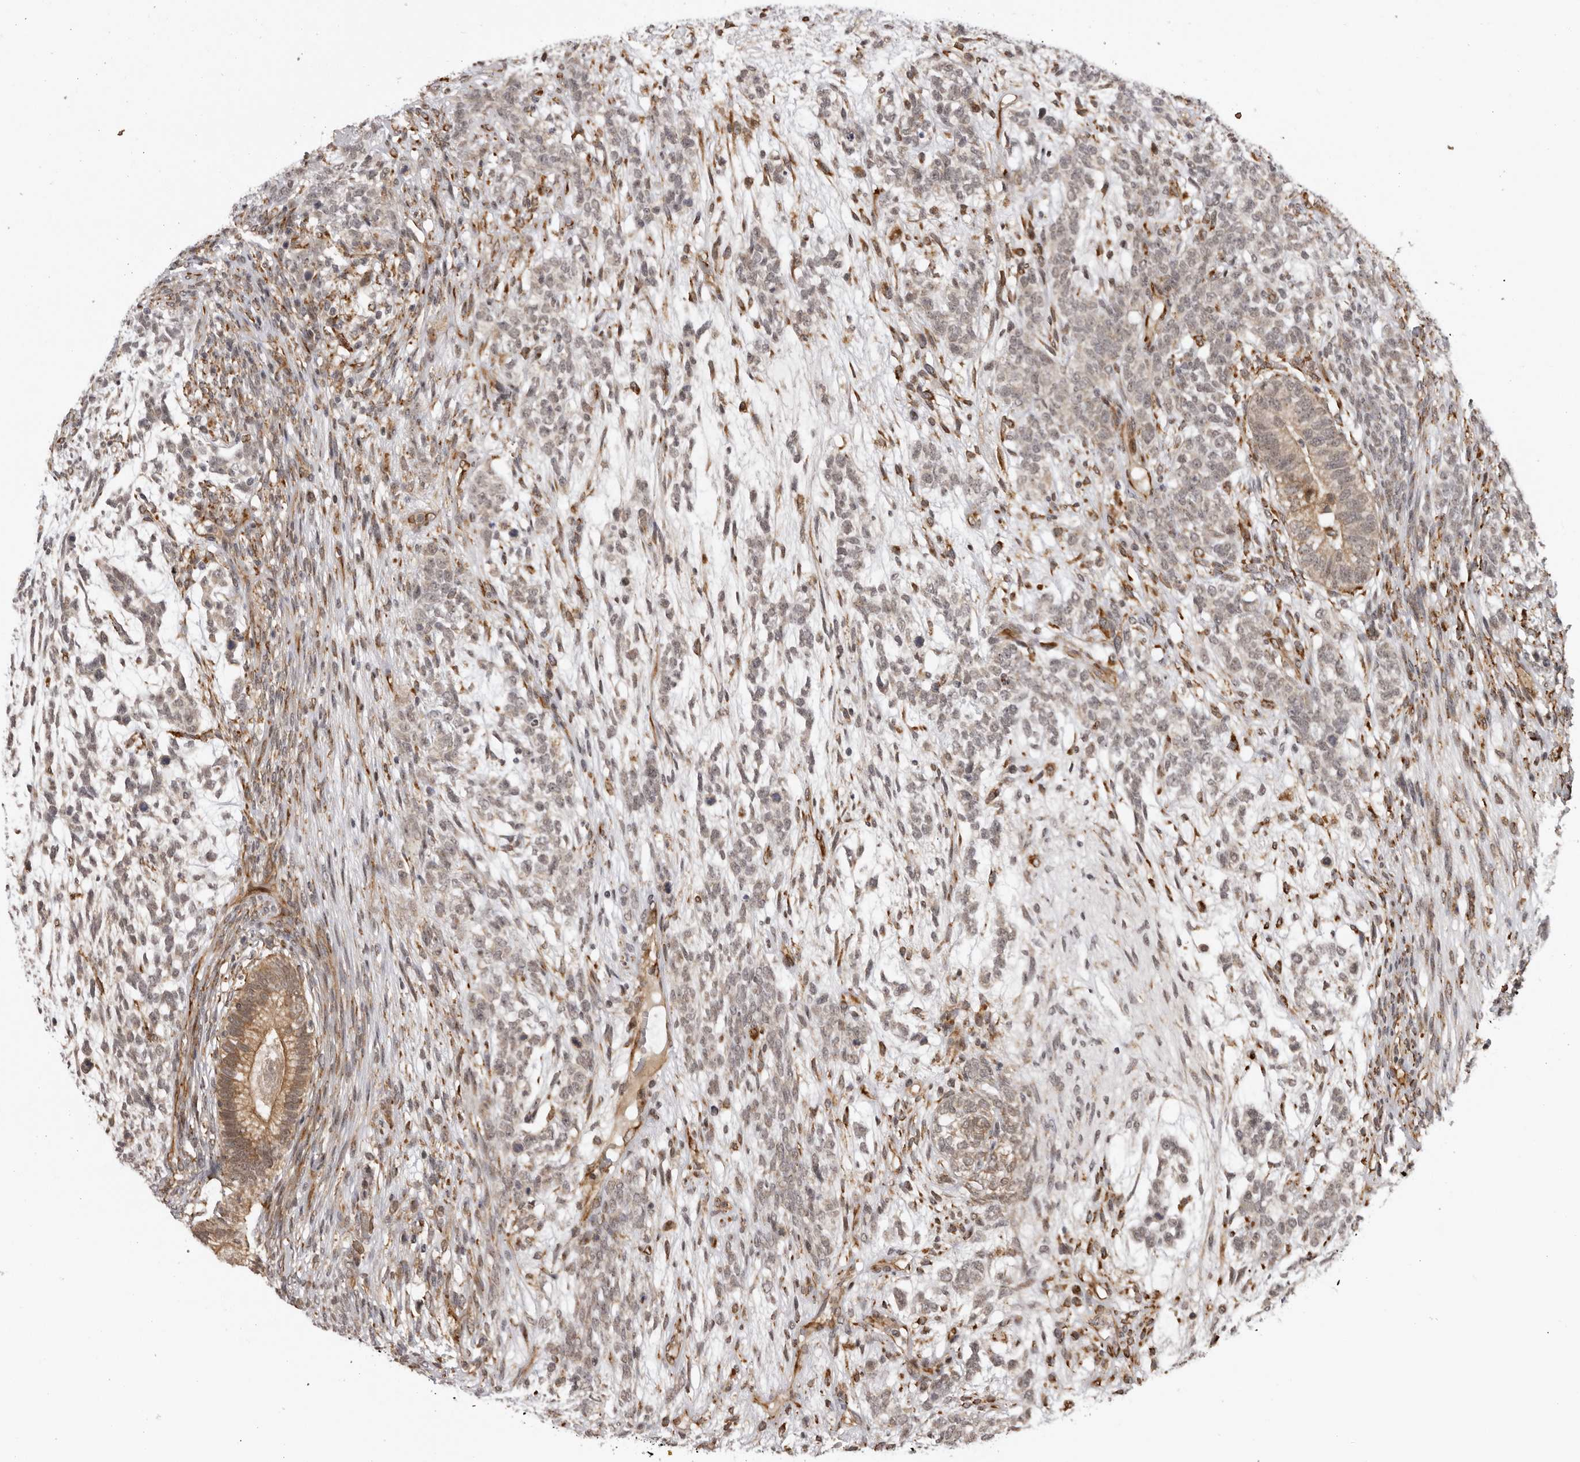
{"staining": {"intensity": "moderate", "quantity": ">75%", "location": "cytoplasmic/membranous"}, "tissue": "testis cancer", "cell_type": "Tumor cells", "image_type": "cancer", "snomed": [{"axis": "morphology", "description": "Seminoma, NOS"}, {"axis": "morphology", "description": "Carcinoma, Embryonal, NOS"}, {"axis": "topography", "description": "Testis"}], "caption": "An immunohistochemistry histopathology image of neoplastic tissue is shown. Protein staining in brown shows moderate cytoplasmic/membranous positivity in testis cancer (seminoma) within tumor cells.", "gene": "DNAH14", "patient": {"sex": "male", "age": 28}}